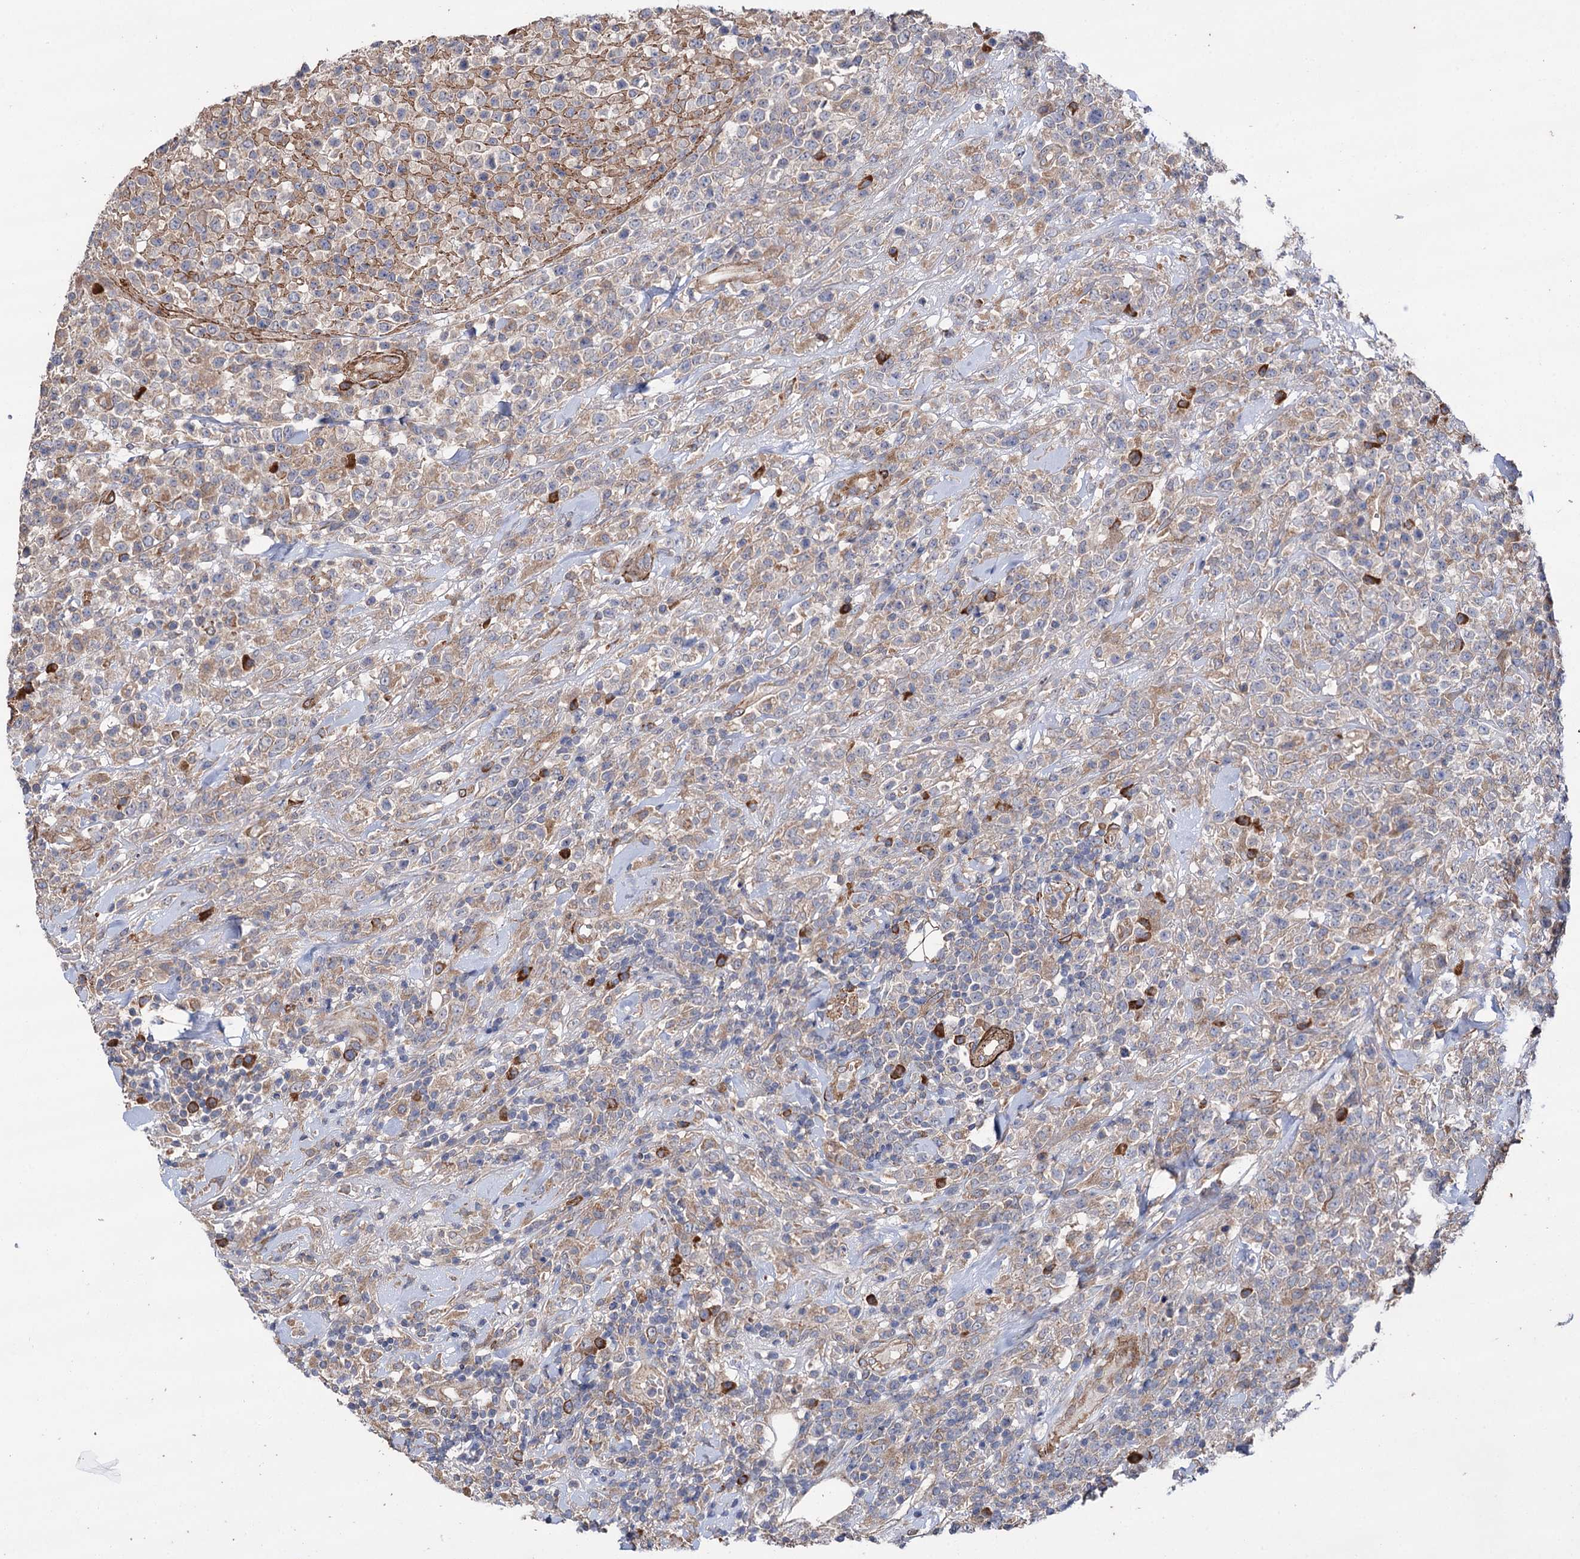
{"staining": {"intensity": "negative", "quantity": "none", "location": "none"}, "tissue": "lymphoma", "cell_type": "Tumor cells", "image_type": "cancer", "snomed": [{"axis": "morphology", "description": "Malignant lymphoma, non-Hodgkin's type, High grade"}, {"axis": "topography", "description": "Colon"}], "caption": "IHC micrograph of lymphoma stained for a protein (brown), which shows no expression in tumor cells.", "gene": "SPATS2", "patient": {"sex": "female", "age": 53}}